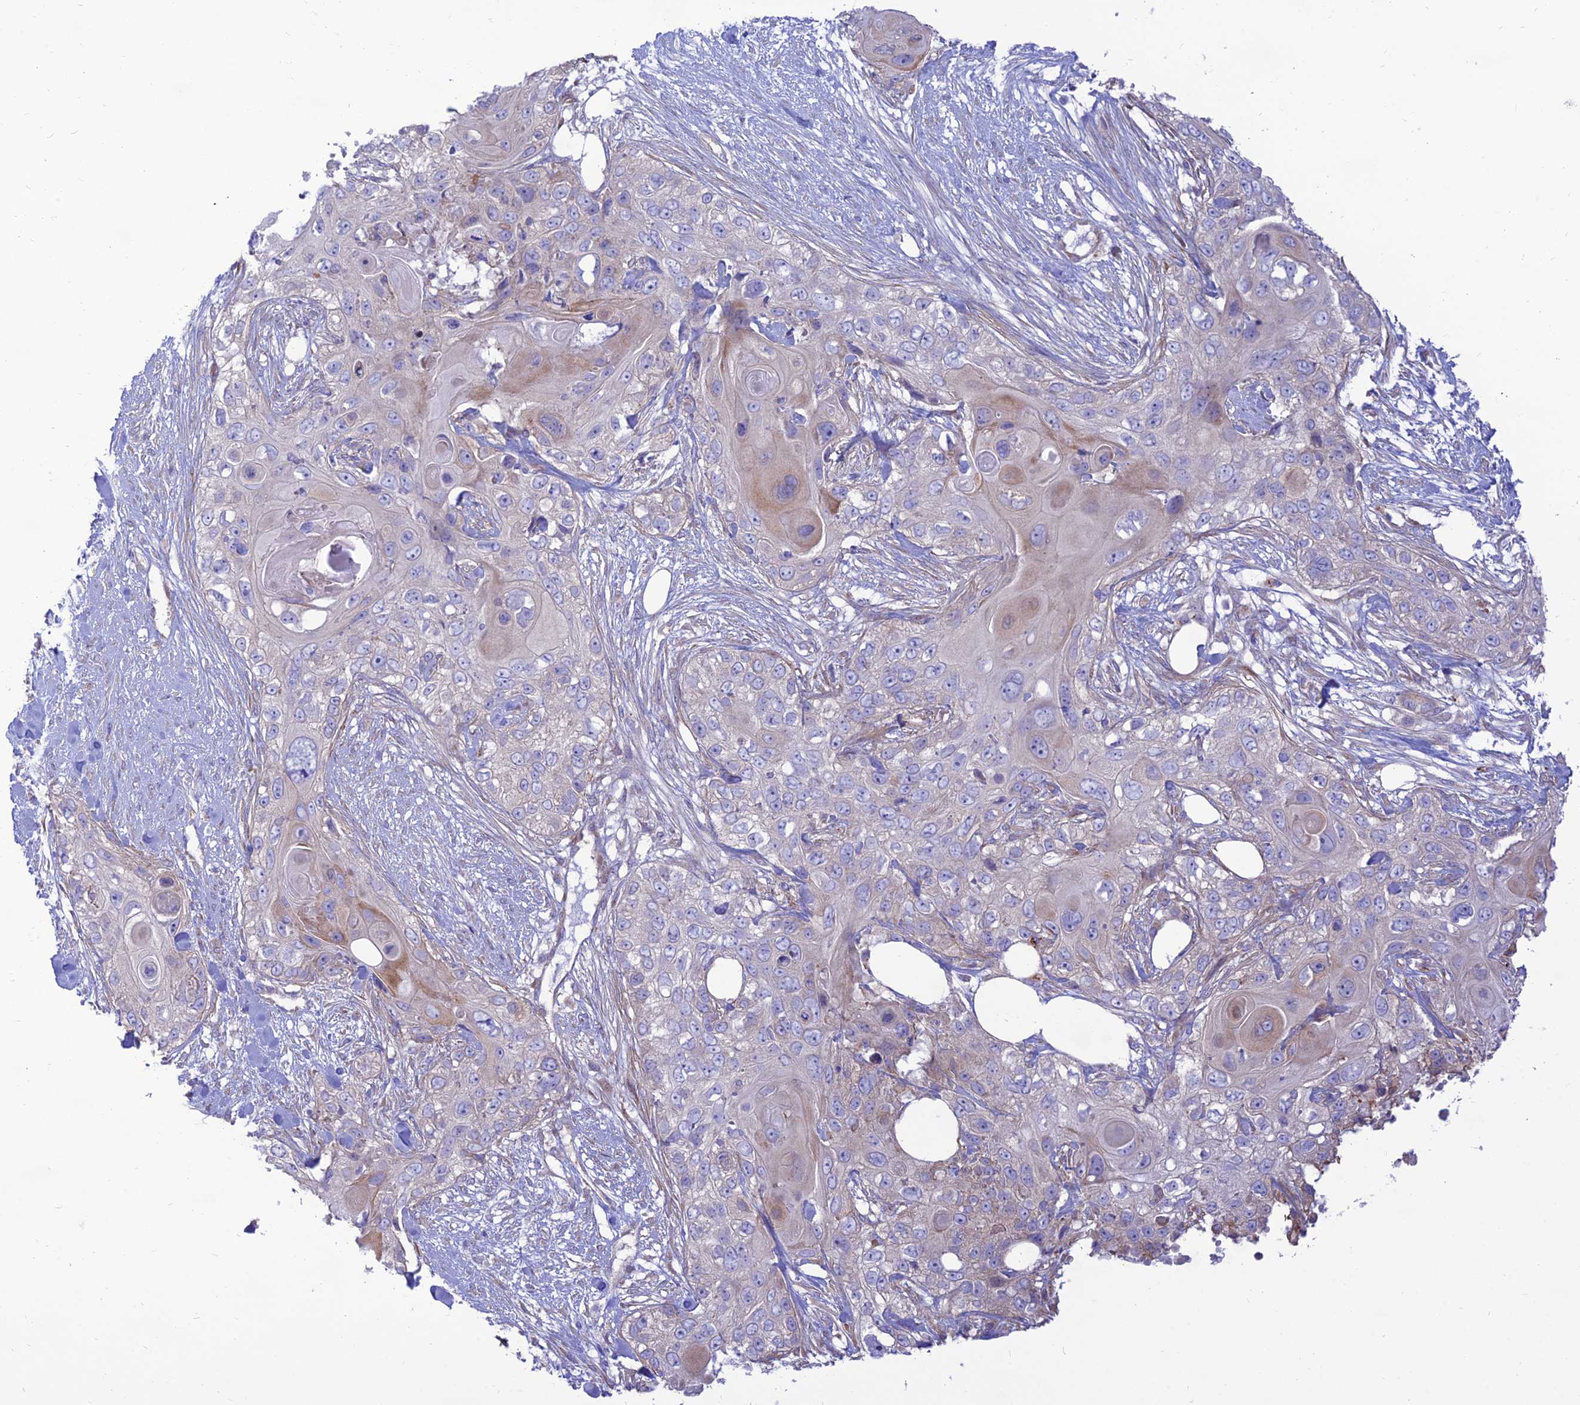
{"staining": {"intensity": "weak", "quantity": "<25%", "location": "cytoplasmic/membranous"}, "tissue": "skin cancer", "cell_type": "Tumor cells", "image_type": "cancer", "snomed": [{"axis": "morphology", "description": "Normal tissue, NOS"}, {"axis": "morphology", "description": "Squamous cell carcinoma, NOS"}, {"axis": "topography", "description": "Skin"}], "caption": "Human skin squamous cell carcinoma stained for a protein using immunohistochemistry (IHC) reveals no expression in tumor cells.", "gene": "KCNAB1", "patient": {"sex": "male", "age": 72}}